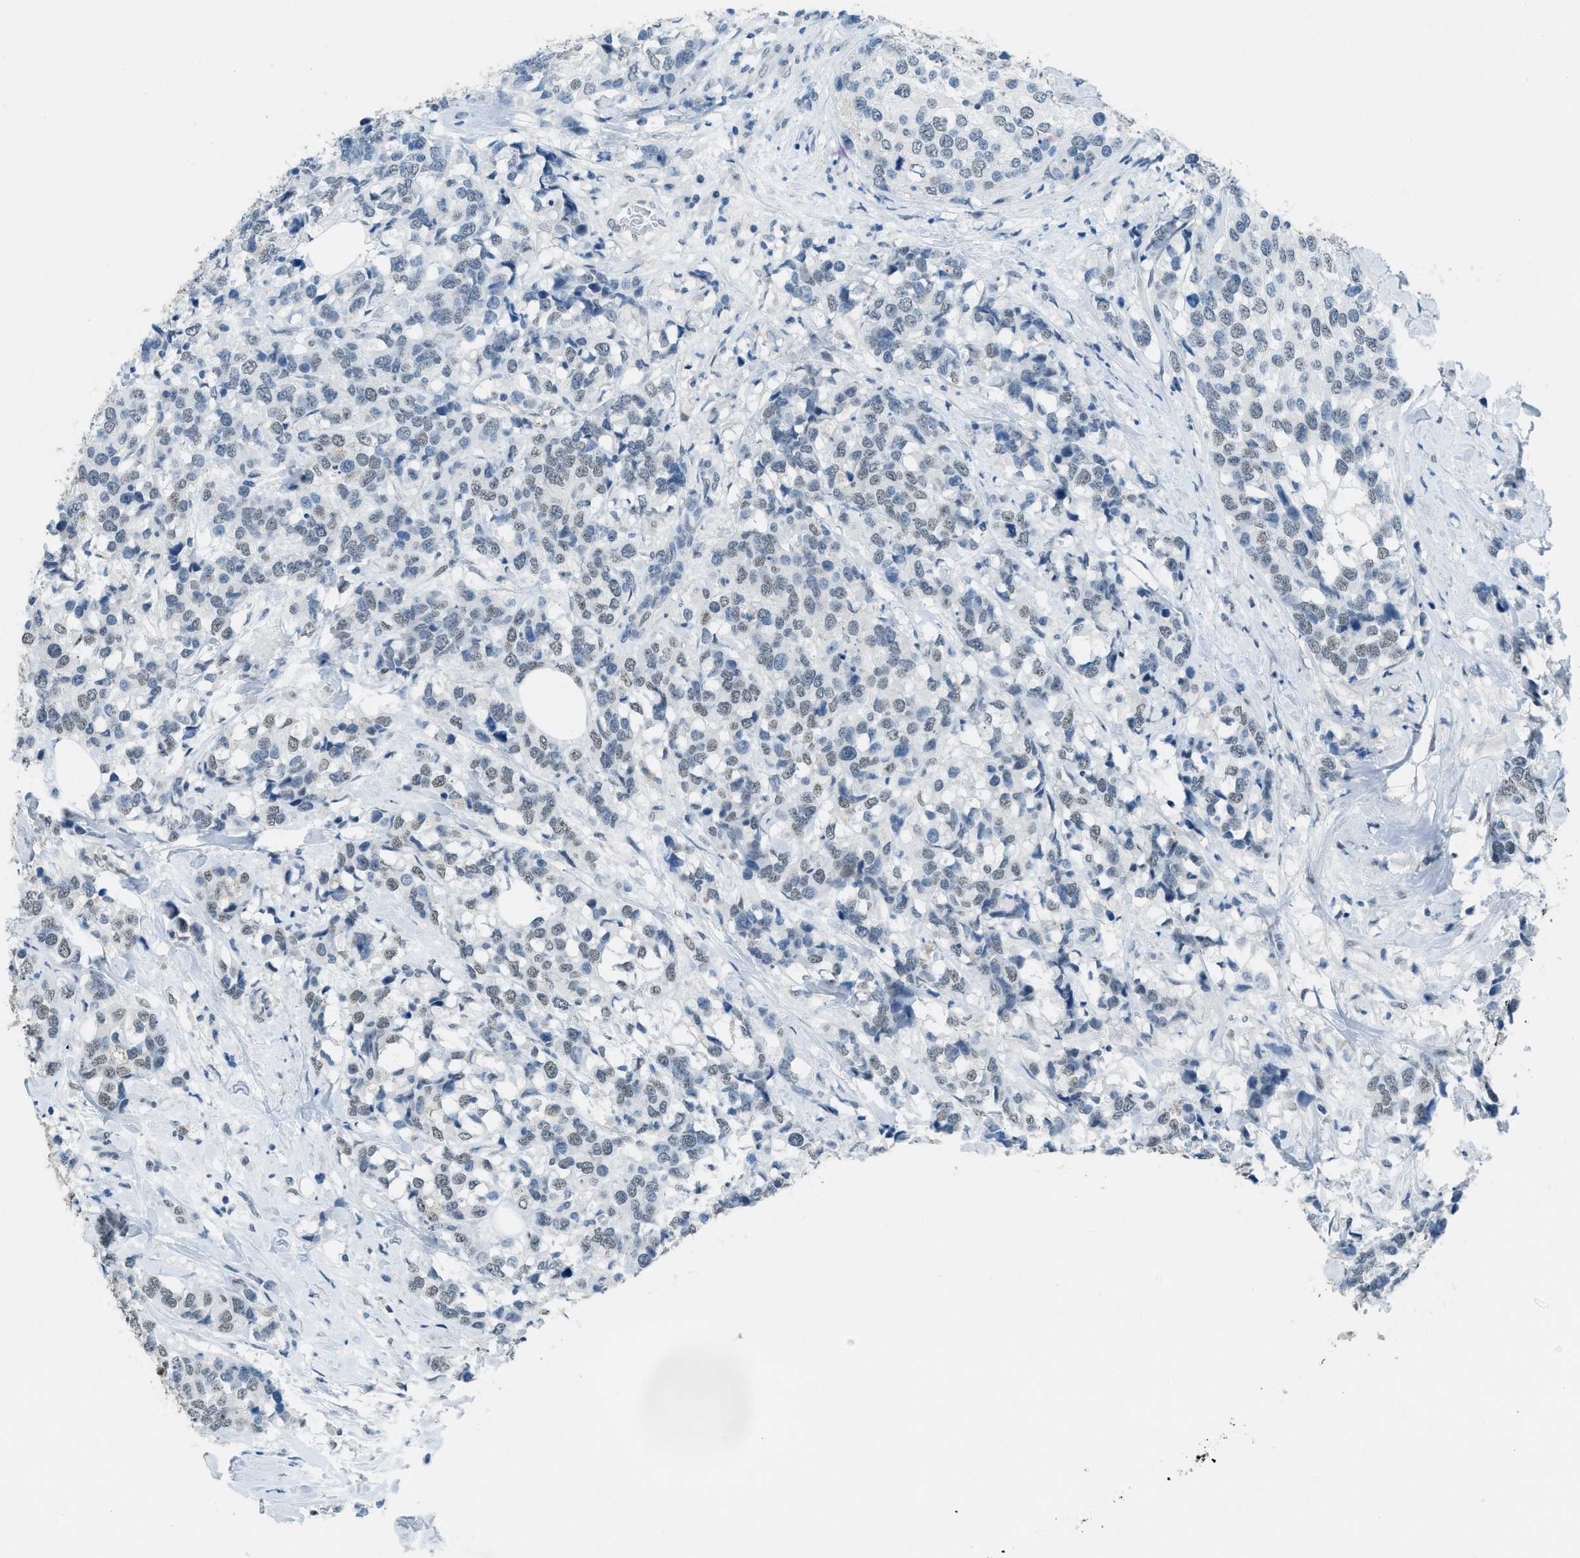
{"staining": {"intensity": "weak", "quantity": ">75%", "location": "nuclear"}, "tissue": "breast cancer", "cell_type": "Tumor cells", "image_type": "cancer", "snomed": [{"axis": "morphology", "description": "Lobular carcinoma"}, {"axis": "topography", "description": "Breast"}], "caption": "Breast cancer stained with a protein marker shows weak staining in tumor cells.", "gene": "TTC13", "patient": {"sex": "female", "age": 59}}